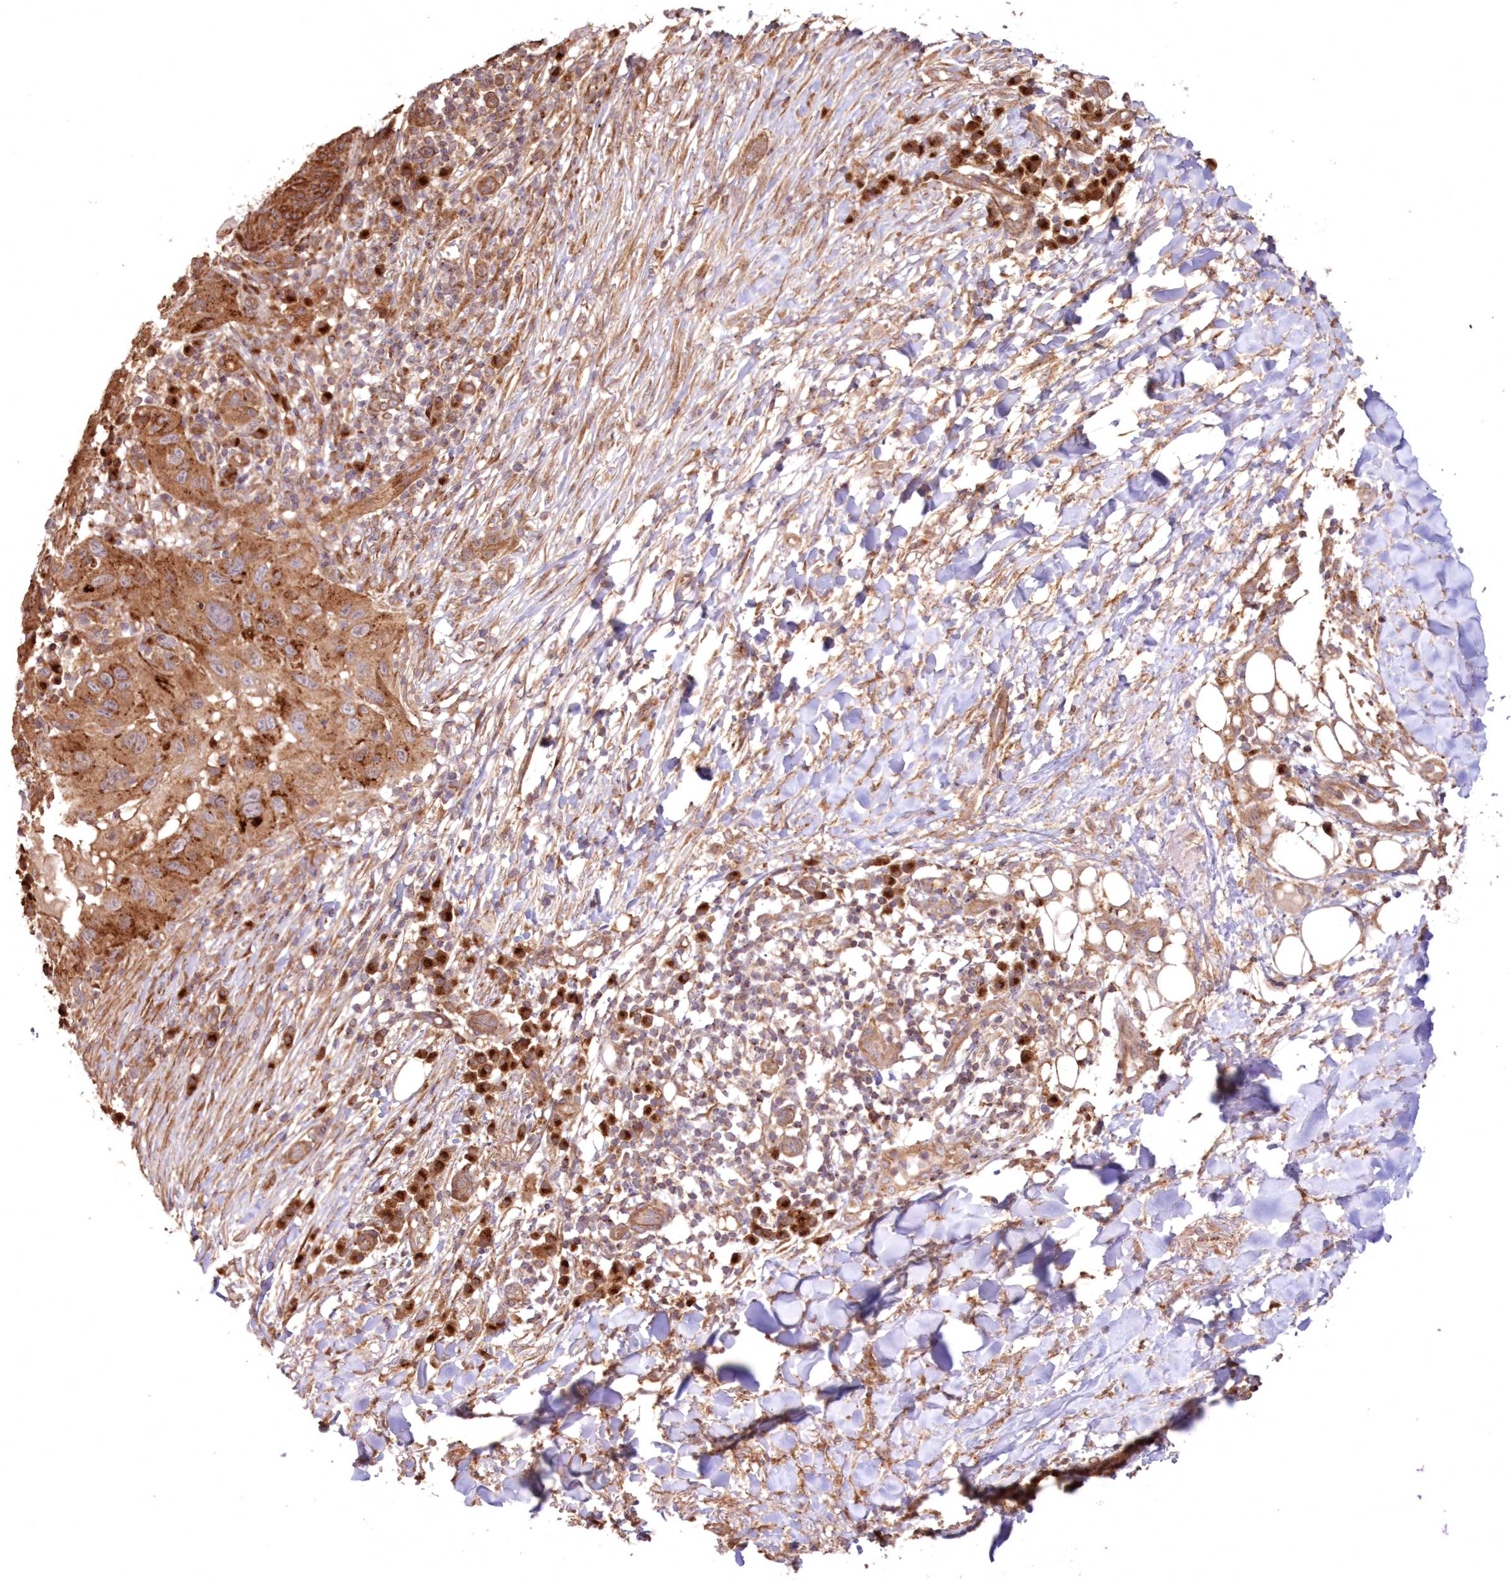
{"staining": {"intensity": "moderate", "quantity": ">75%", "location": "cytoplasmic/membranous"}, "tissue": "skin cancer", "cell_type": "Tumor cells", "image_type": "cancer", "snomed": [{"axis": "morphology", "description": "Normal tissue, NOS"}, {"axis": "morphology", "description": "Squamous cell carcinoma, NOS"}, {"axis": "topography", "description": "Skin"}], "caption": "Skin squamous cell carcinoma was stained to show a protein in brown. There is medium levels of moderate cytoplasmic/membranous expression in approximately >75% of tumor cells. The protein is shown in brown color, while the nuclei are stained blue.", "gene": "DDO", "patient": {"sex": "female", "age": 96}}